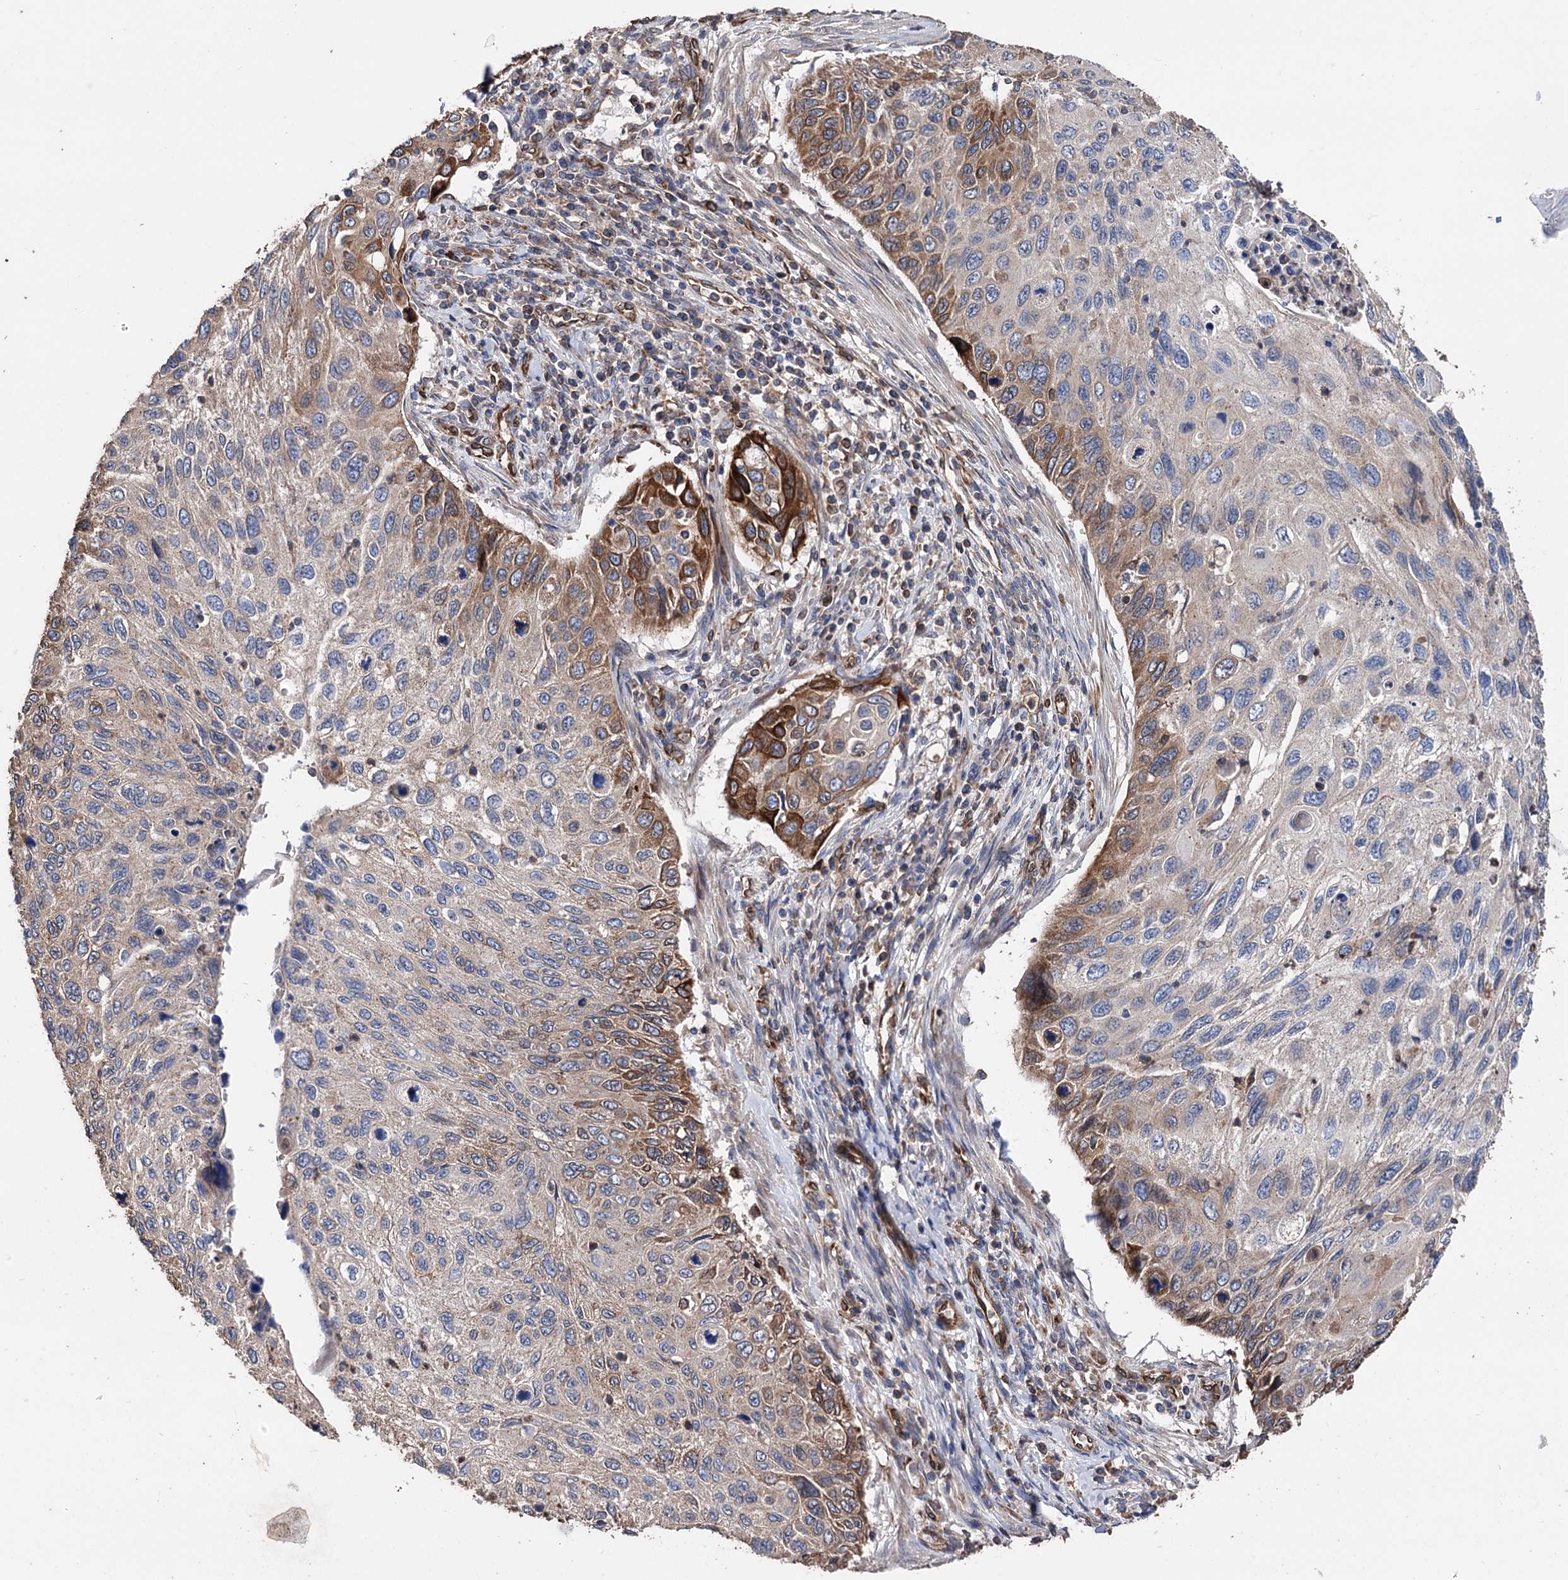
{"staining": {"intensity": "moderate", "quantity": "<25%", "location": "cytoplasmic/membranous"}, "tissue": "cervical cancer", "cell_type": "Tumor cells", "image_type": "cancer", "snomed": [{"axis": "morphology", "description": "Squamous cell carcinoma, NOS"}, {"axis": "topography", "description": "Cervix"}], "caption": "Human cervical cancer stained with a protein marker shows moderate staining in tumor cells.", "gene": "STING1", "patient": {"sex": "female", "age": 70}}